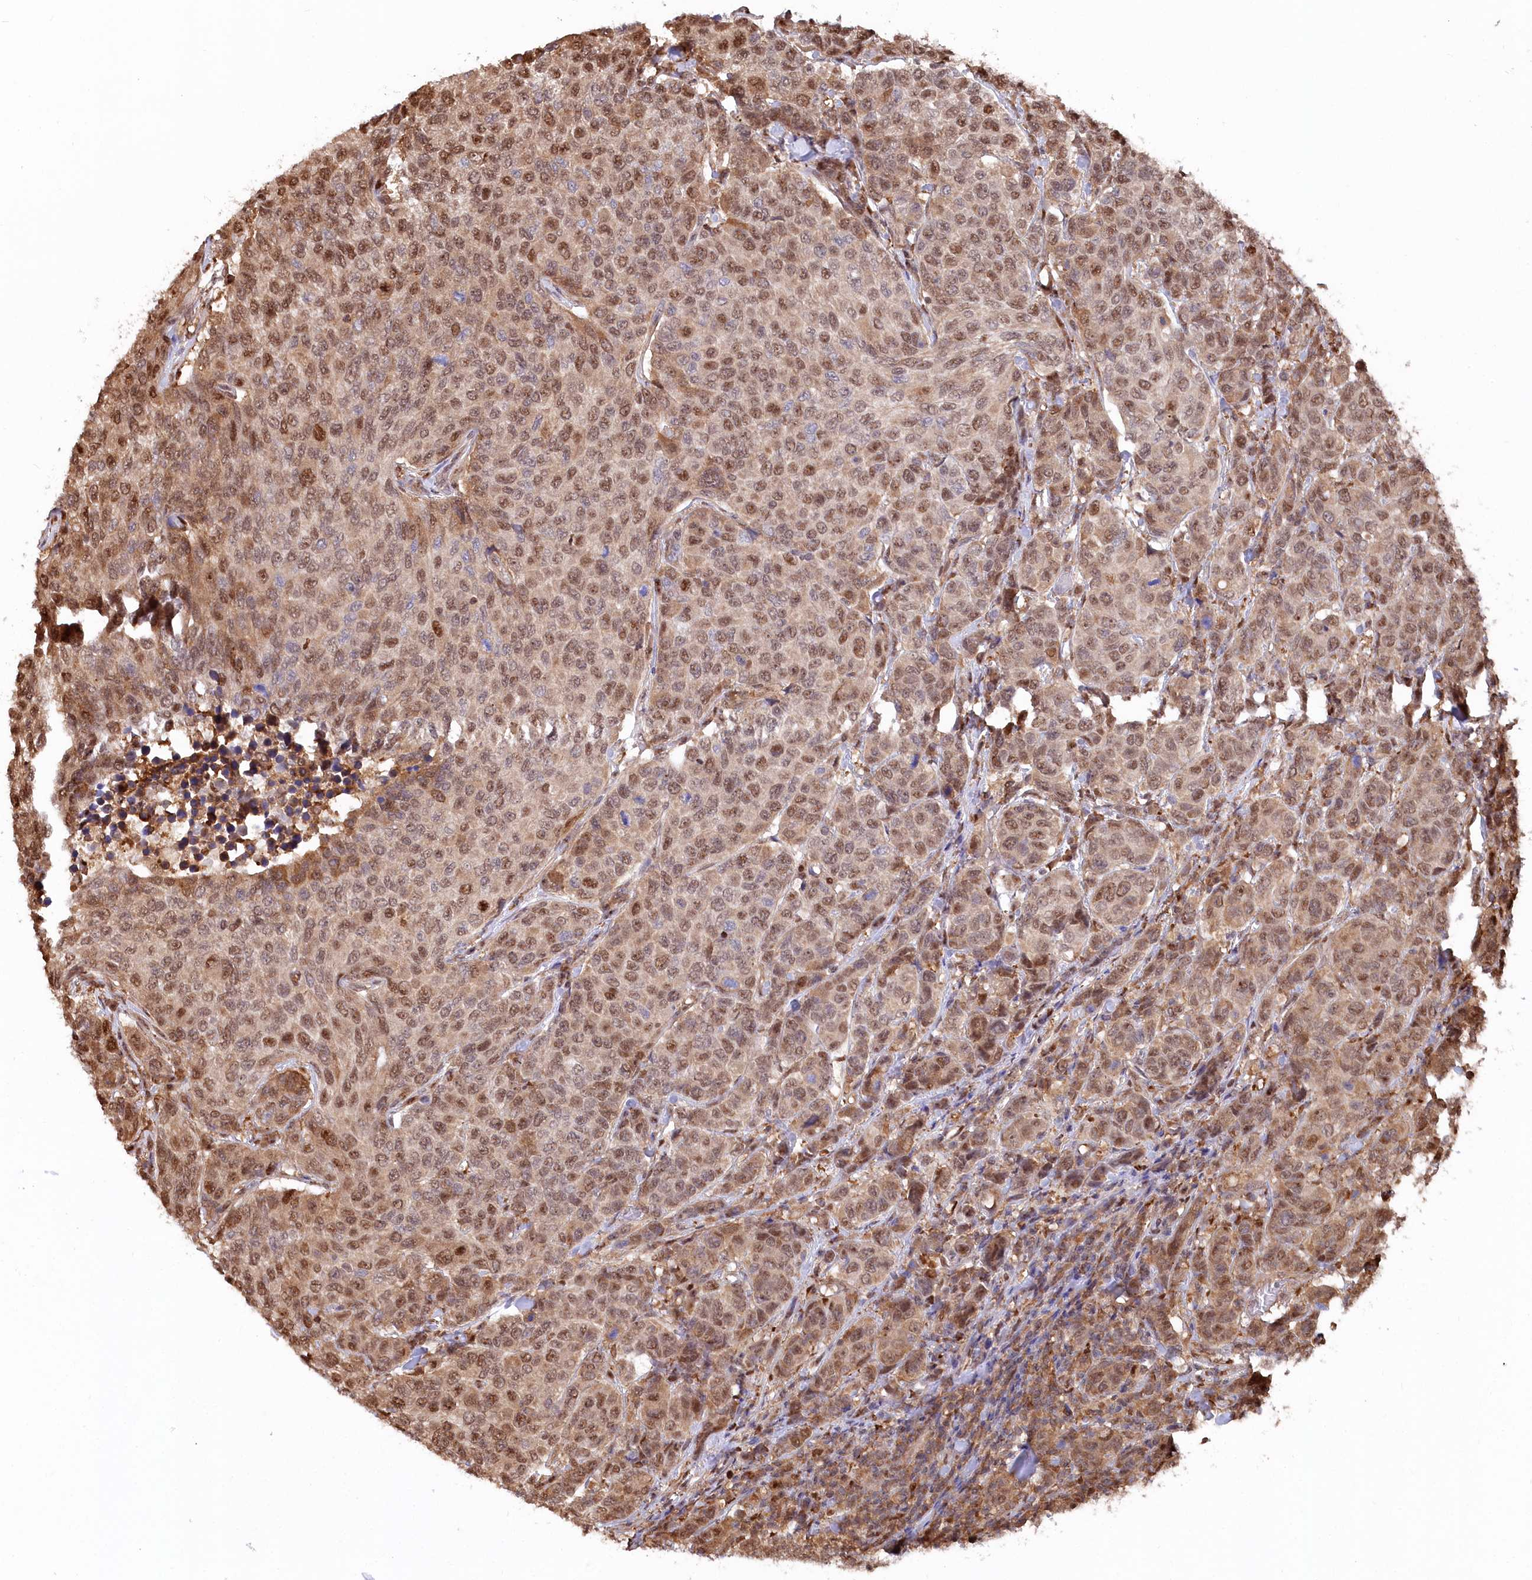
{"staining": {"intensity": "moderate", "quantity": ">75%", "location": "nuclear"}, "tissue": "breast cancer", "cell_type": "Tumor cells", "image_type": "cancer", "snomed": [{"axis": "morphology", "description": "Duct carcinoma"}, {"axis": "topography", "description": "Breast"}], "caption": "Immunohistochemical staining of human infiltrating ductal carcinoma (breast) reveals medium levels of moderate nuclear staining in approximately >75% of tumor cells. The staining was performed using DAB (3,3'-diaminobenzidine) to visualize the protein expression in brown, while the nuclei were stained in blue with hematoxylin (Magnification: 20x).", "gene": "PSMA1", "patient": {"sex": "female", "age": 55}}